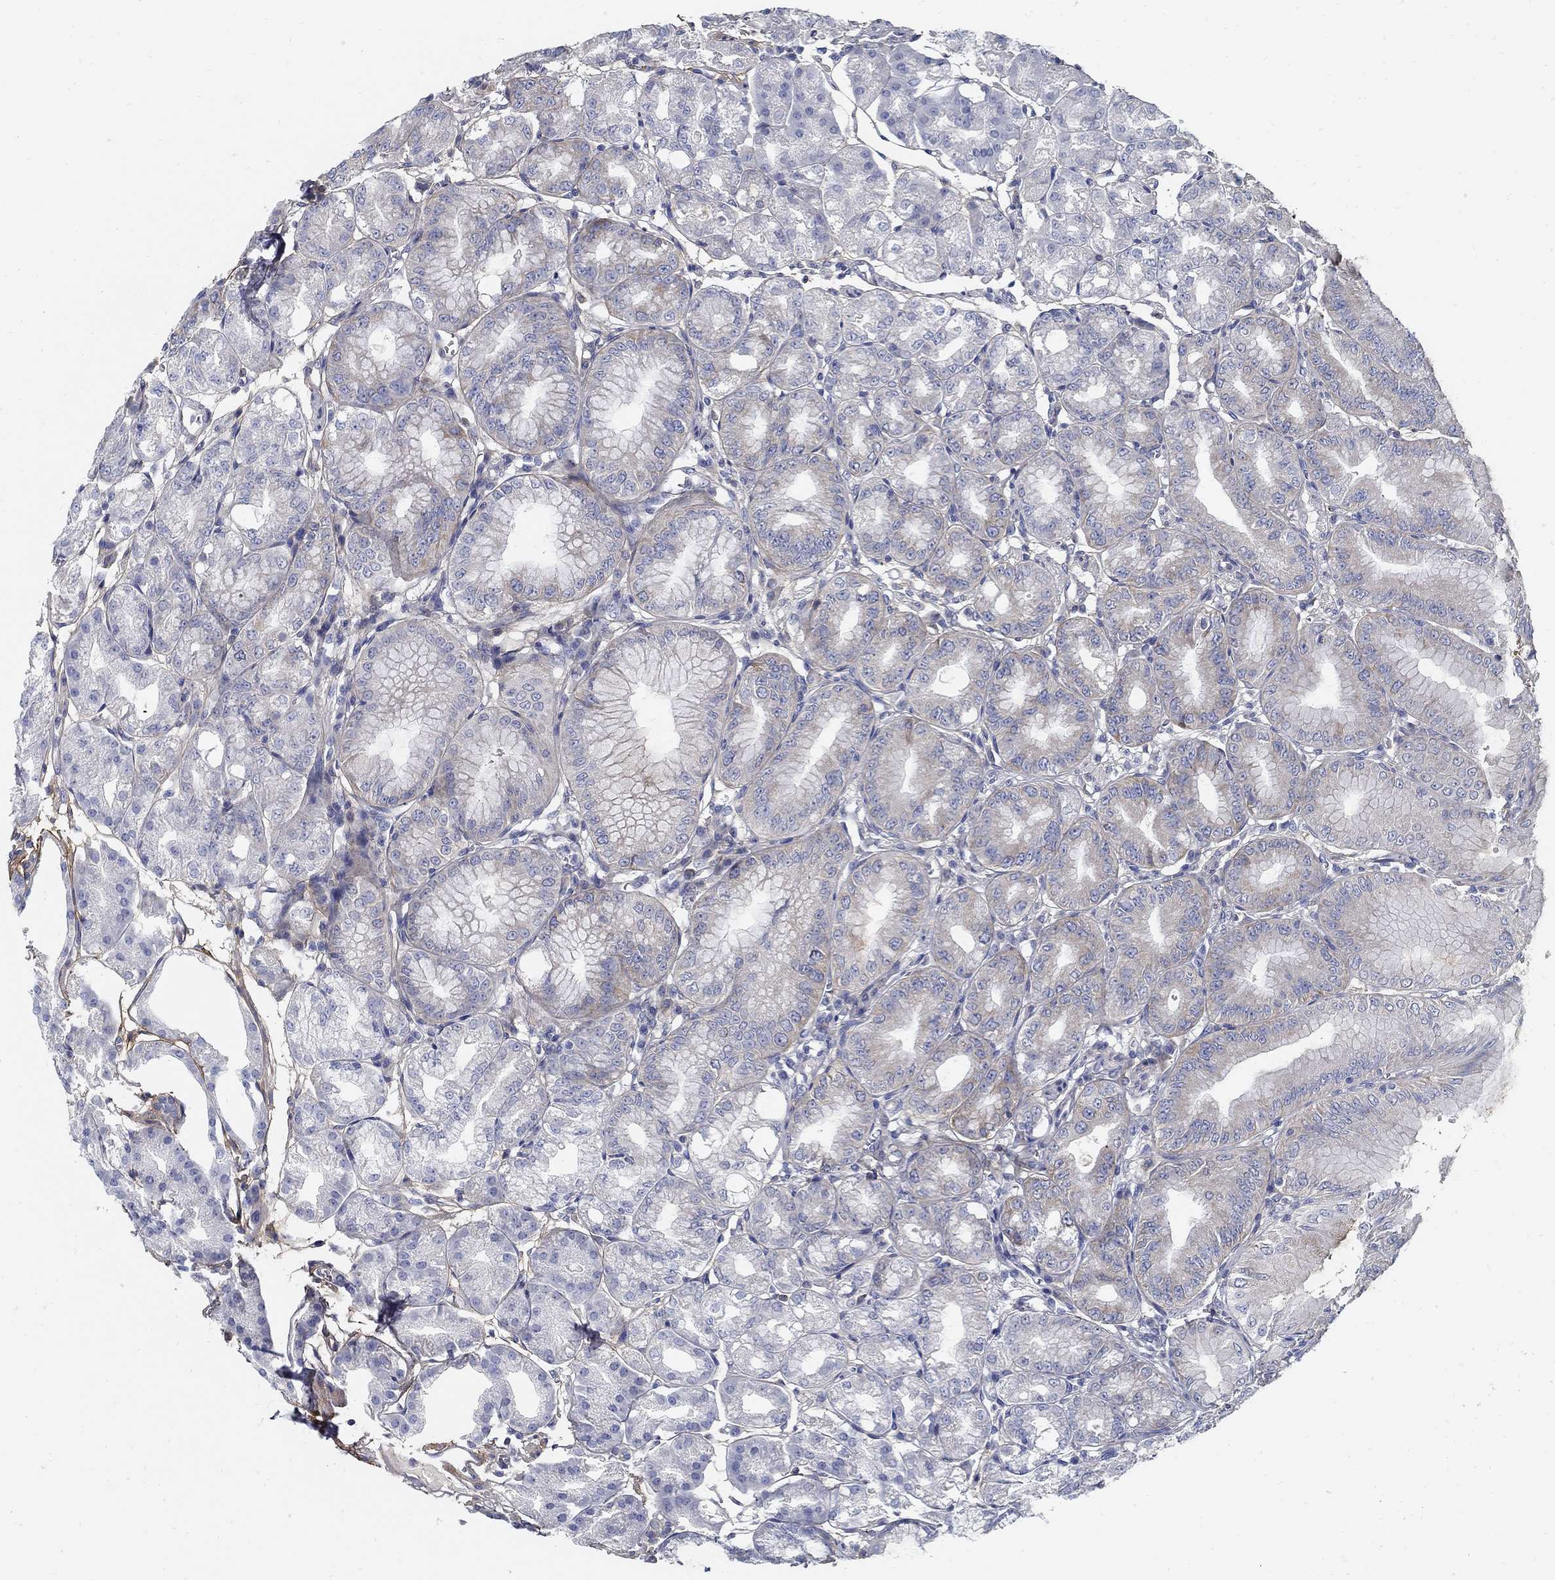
{"staining": {"intensity": "moderate", "quantity": "<25%", "location": "cytoplasmic/membranous"}, "tissue": "stomach", "cell_type": "Glandular cells", "image_type": "normal", "snomed": [{"axis": "morphology", "description": "Normal tissue, NOS"}, {"axis": "topography", "description": "Stomach"}], "caption": "Protein expression by immunohistochemistry exhibits moderate cytoplasmic/membranous expression in about <25% of glandular cells in benign stomach.", "gene": "TGFBI", "patient": {"sex": "male", "age": 71}}